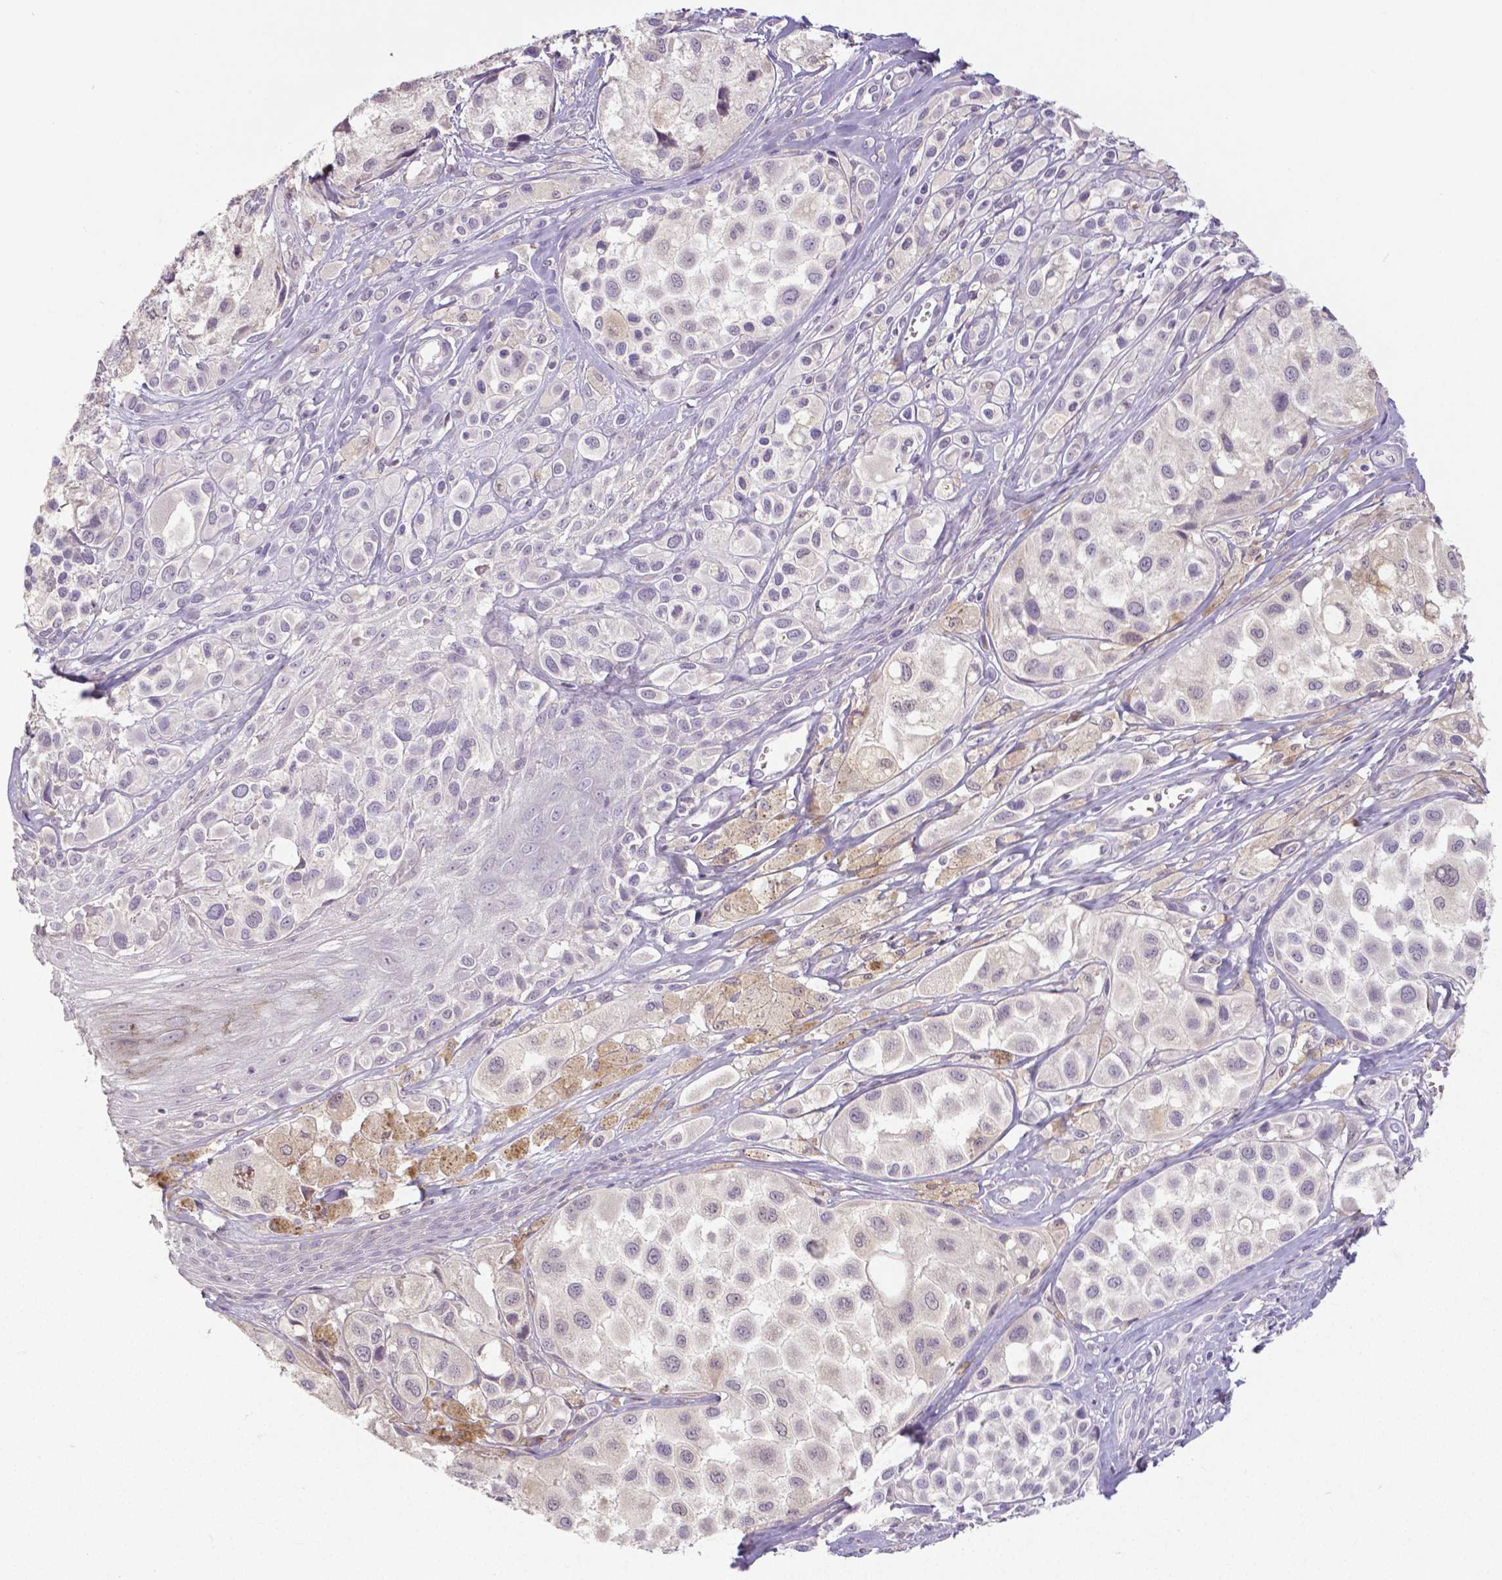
{"staining": {"intensity": "negative", "quantity": "none", "location": "none"}, "tissue": "melanoma", "cell_type": "Tumor cells", "image_type": "cancer", "snomed": [{"axis": "morphology", "description": "Malignant melanoma, NOS"}, {"axis": "topography", "description": "Skin"}], "caption": "Micrograph shows no significant protein expression in tumor cells of melanoma.", "gene": "CRMP1", "patient": {"sex": "male", "age": 77}}